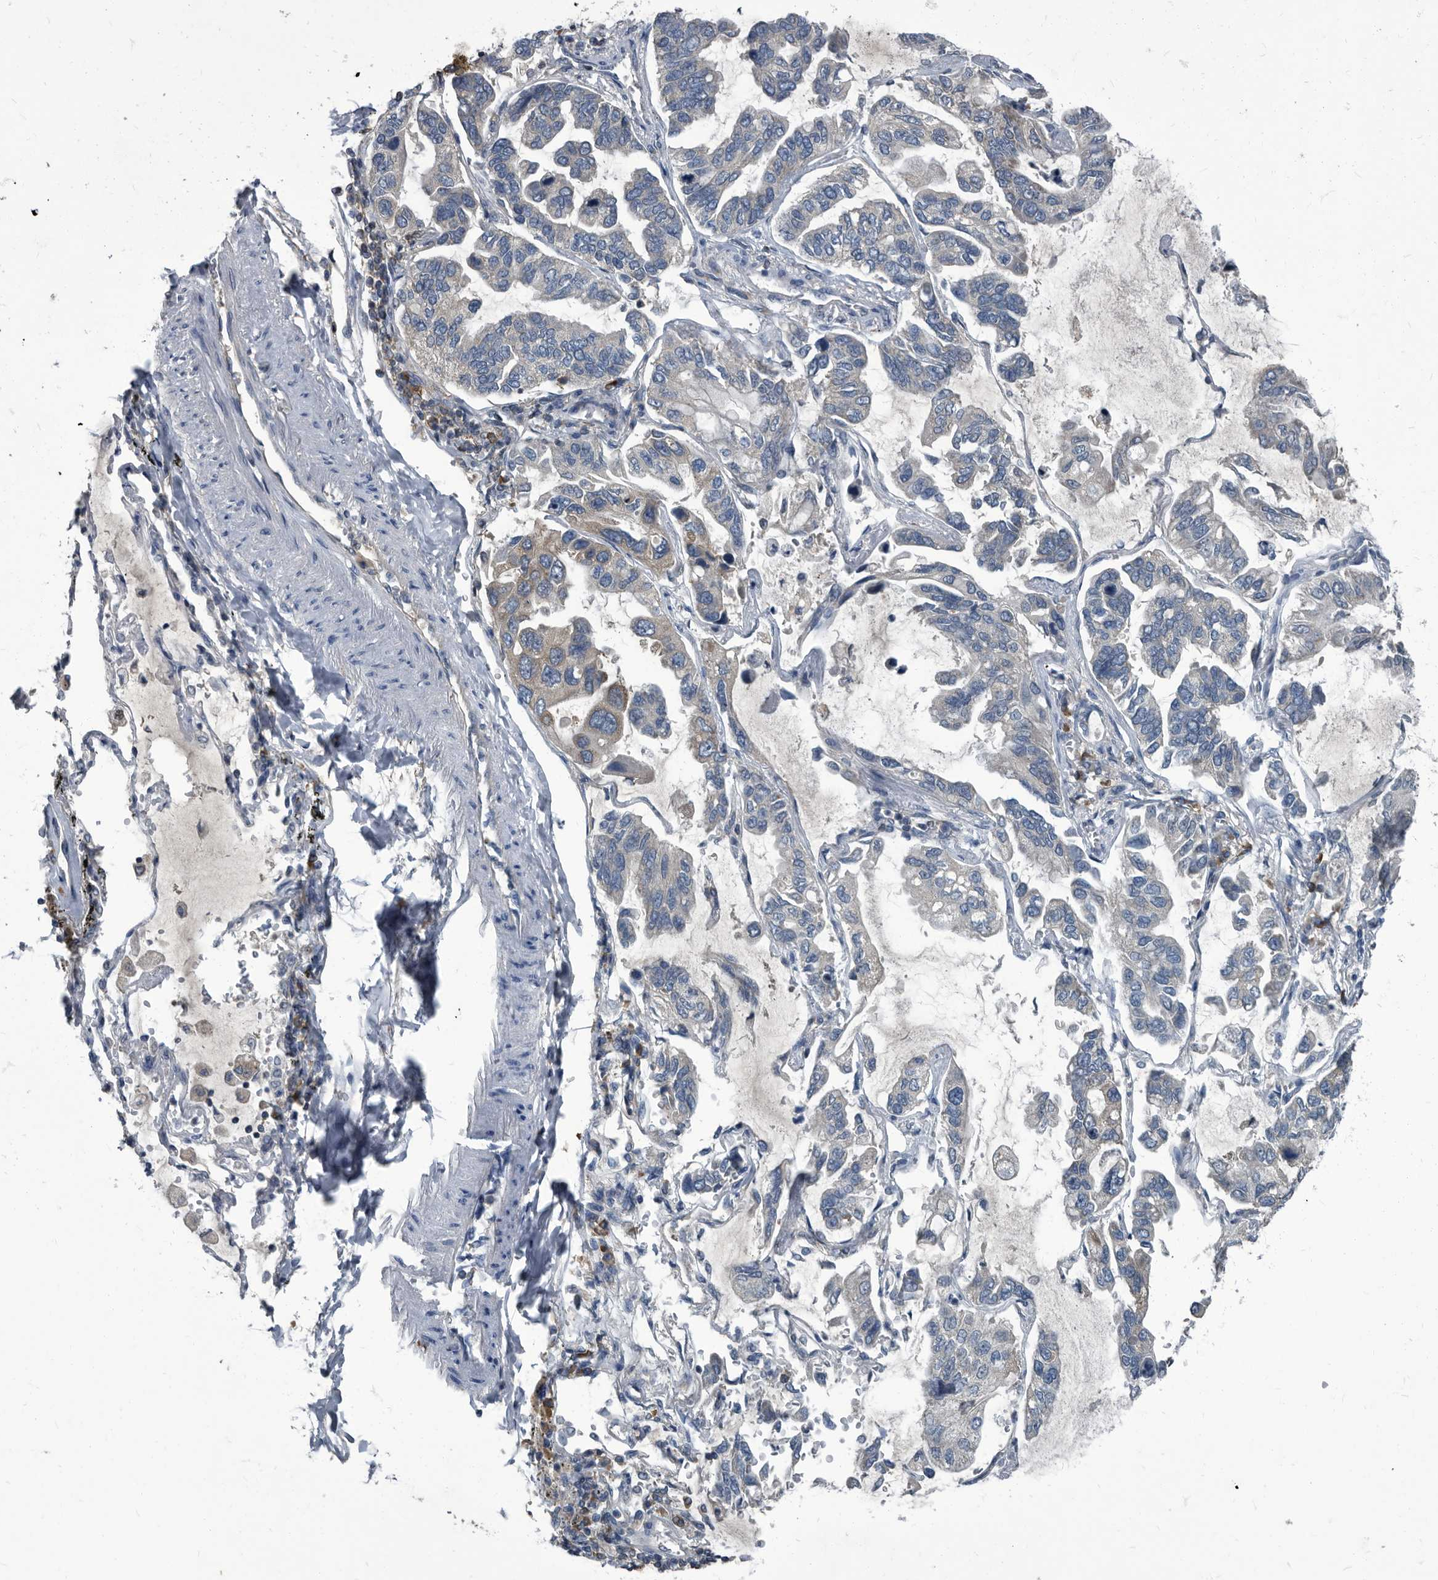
{"staining": {"intensity": "weak", "quantity": "<25%", "location": "cytoplasmic/membranous"}, "tissue": "lung cancer", "cell_type": "Tumor cells", "image_type": "cancer", "snomed": [{"axis": "morphology", "description": "Adenocarcinoma, NOS"}, {"axis": "topography", "description": "Lung"}], "caption": "There is no significant positivity in tumor cells of lung cancer (adenocarcinoma).", "gene": "CDV3", "patient": {"sex": "male", "age": 64}}